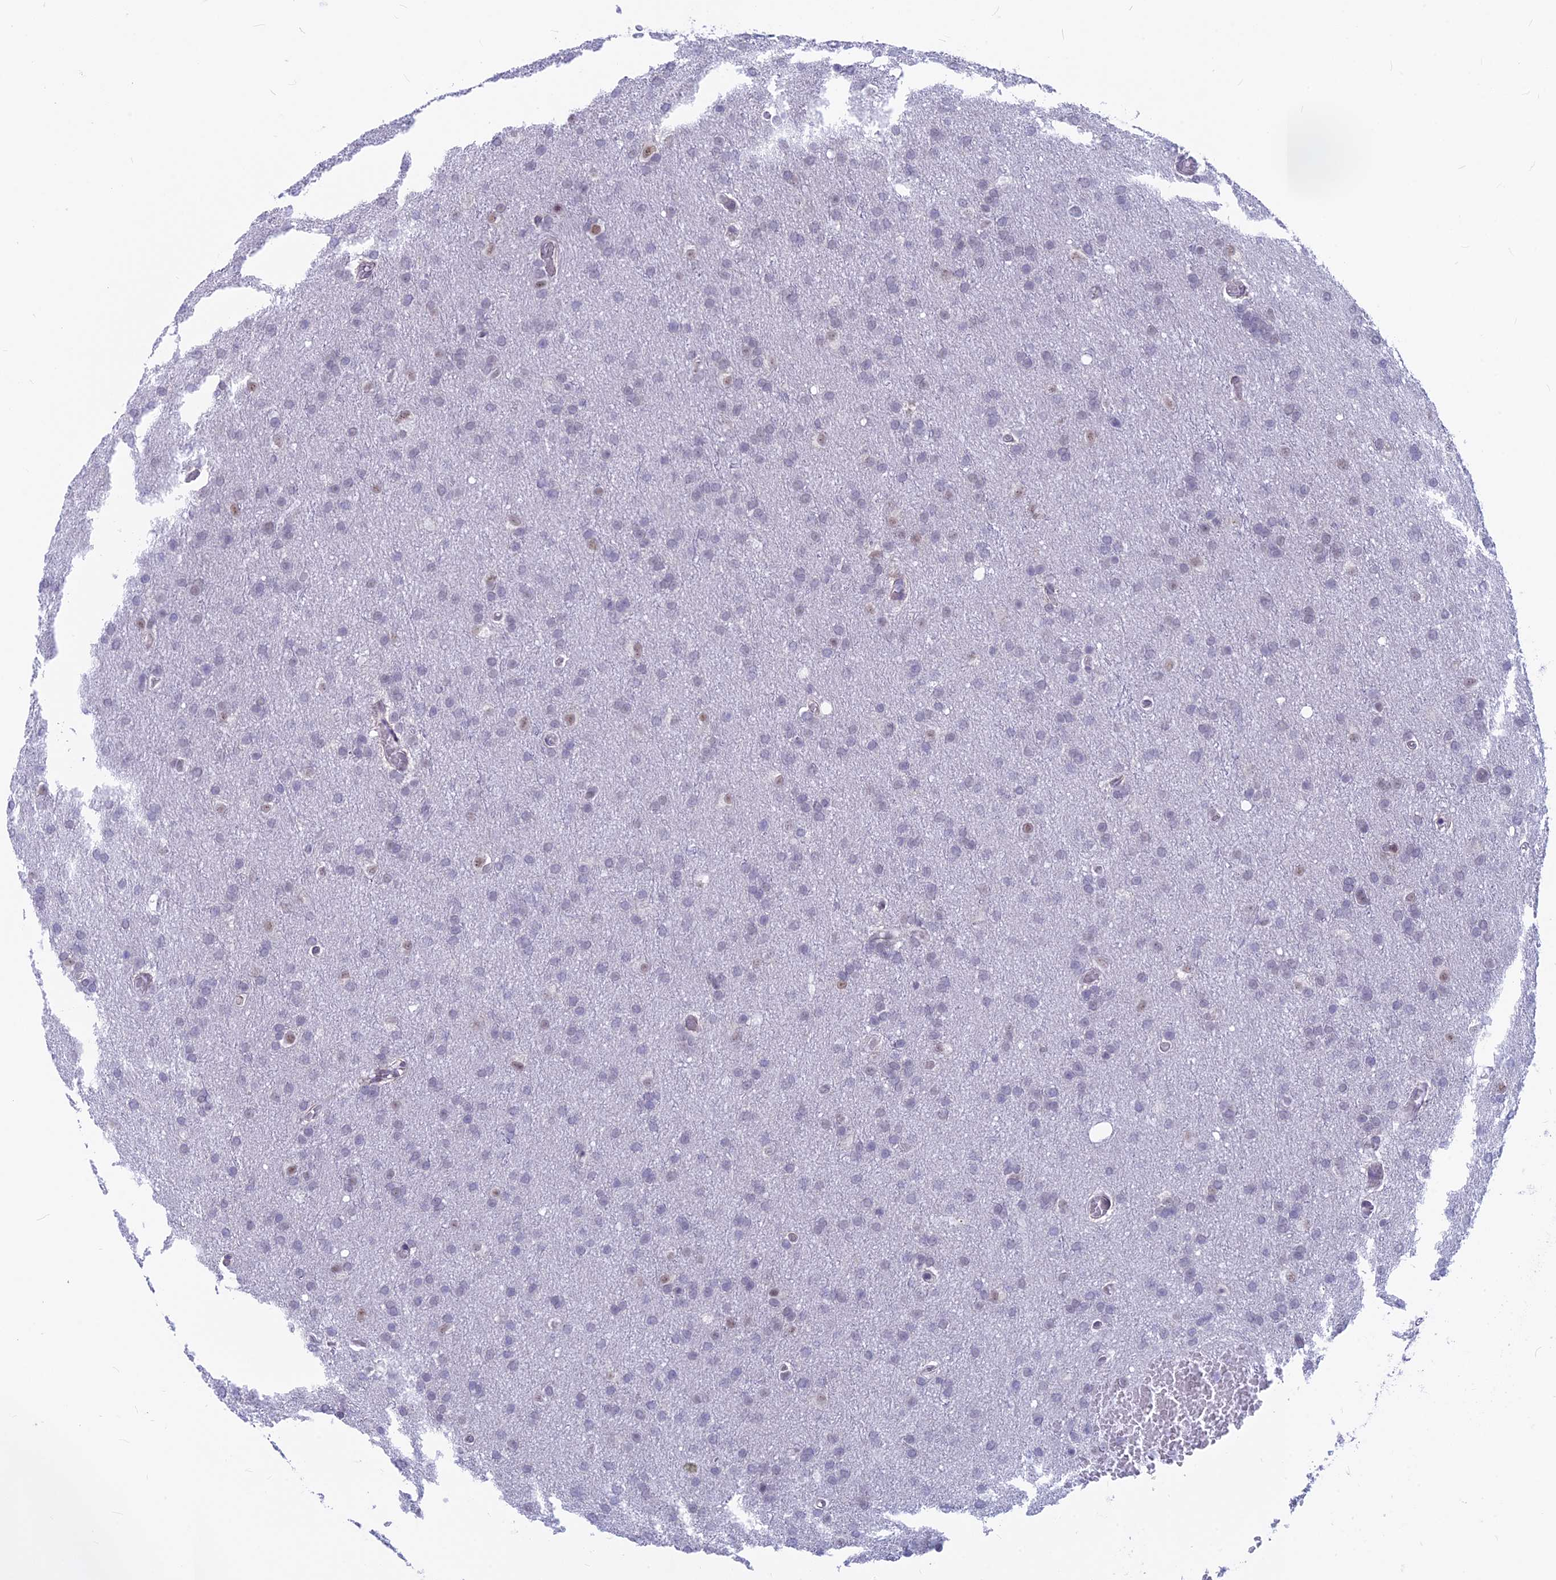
{"staining": {"intensity": "negative", "quantity": "none", "location": "none"}, "tissue": "glioma", "cell_type": "Tumor cells", "image_type": "cancer", "snomed": [{"axis": "morphology", "description": "Glioma, malignant, High grade"}, {"axis": "topography", "description": "Cerebral cortex"}], "caption": "Glioma was stained to show a protein in brown. There is no significant expression in tumor cells.", "gene": "SRSF5", "patient": {"sex": "female", "age": 36}}